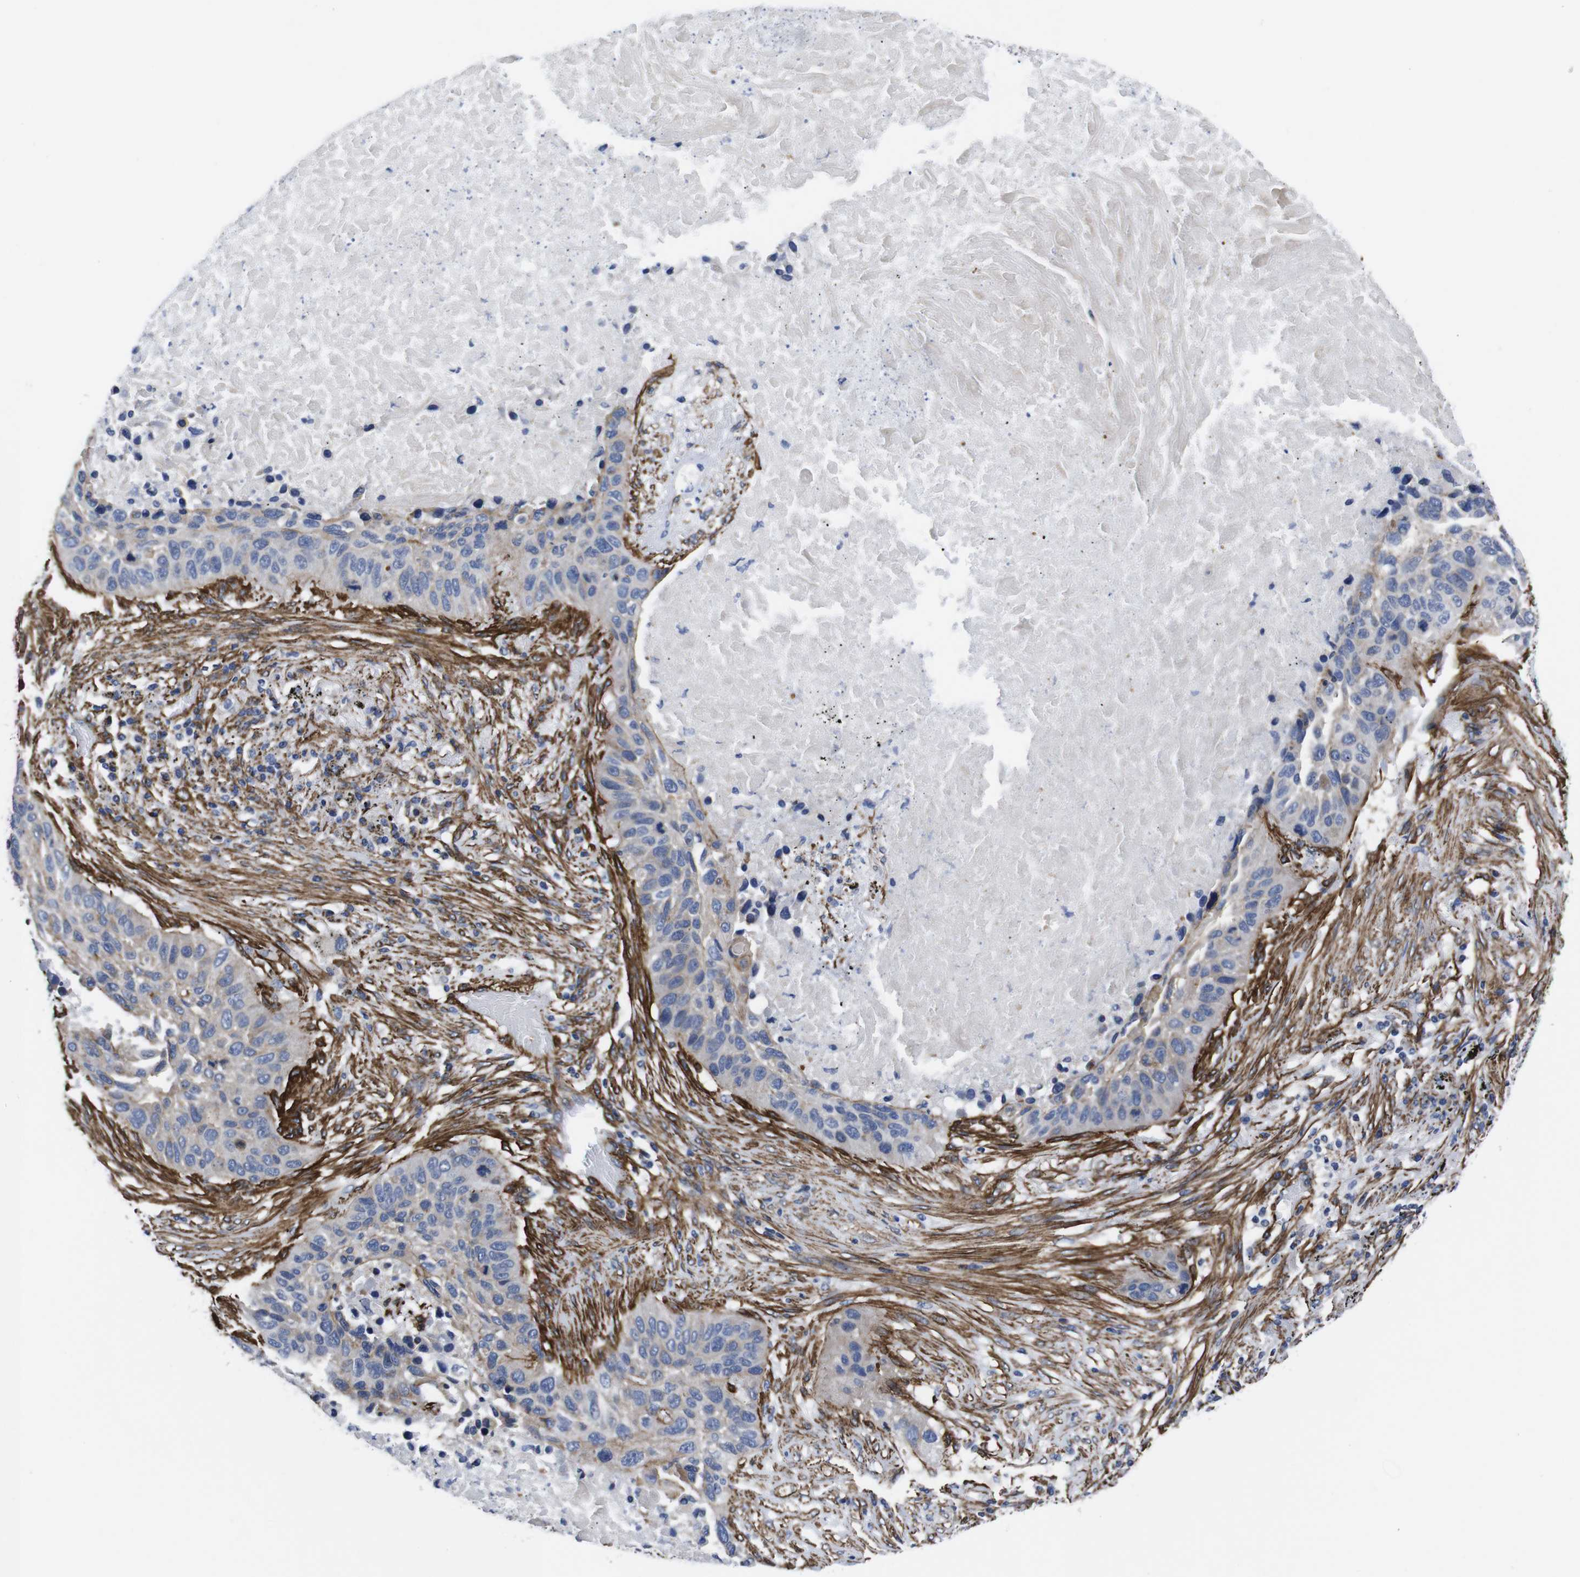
{"staining": {"intensity": "weak", "quantity": ">75%", "location": "cytoplasmic/membranous"}, "tissue": "lung cancer", "cell_type": "Tumor cells", "image_type": "cancer", "snomed": [{"axis": "morphology", "description": "Squamous cell carcinoma, NOS"}, {"axis": "topography", "description": "Lung"}], "caption": "A low amount of weak cytoplasmic/membranous staining is identified in about >75% of tumor cells in lung cancer (squamous cell carcinoma) tissue. (DAB (3,3'-diaminobenzidine) IHC with brightfield microscopy, high magnification).", "gene": "WNT10A", "patient": {"sex": "male", "age": 57}}